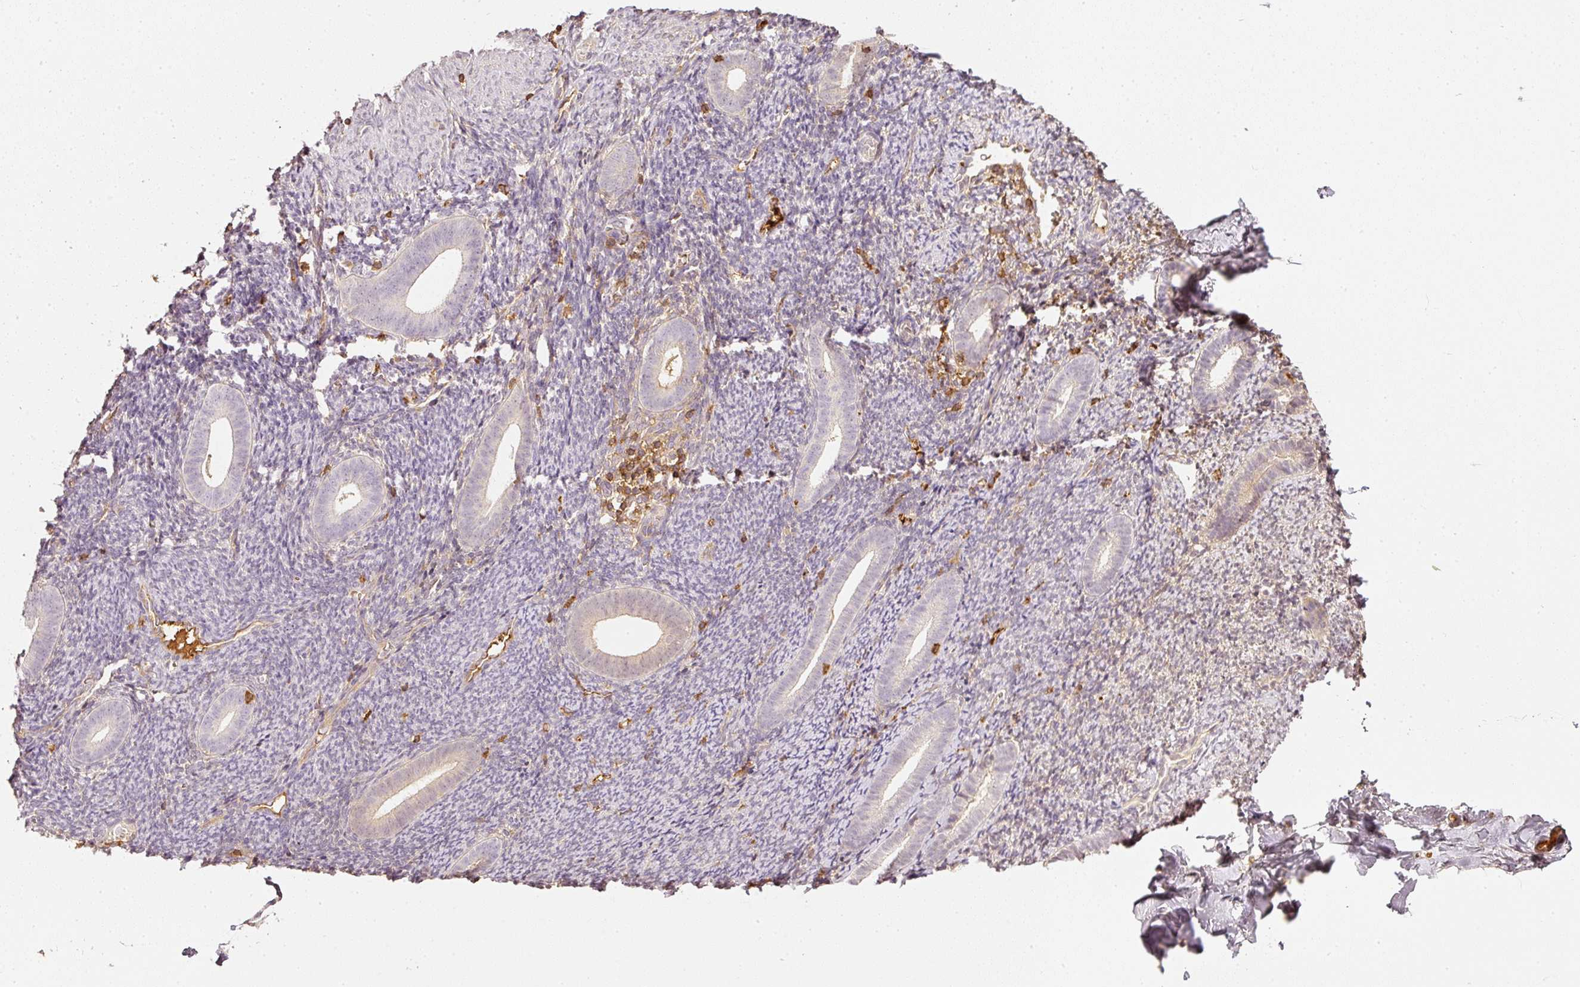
{"staining": {"intensity": "weak", "quantity": "<25%", "location": "cytoplasmic/membranous"}, "tissue": "endometrium", "cell_type": "Cells in endometrial stroma", "image_type": "normal", "snomed": [{"axis": "morphology", "description": "Normal tissue, NOS"}, {"axis": "topography", "description": "Endometrium"}], "caption": "Cells in endometrial stroma show no significant staining in normal endometrium.", "gene": "EVL", "patient": {"sex": "female", "age": 39}}